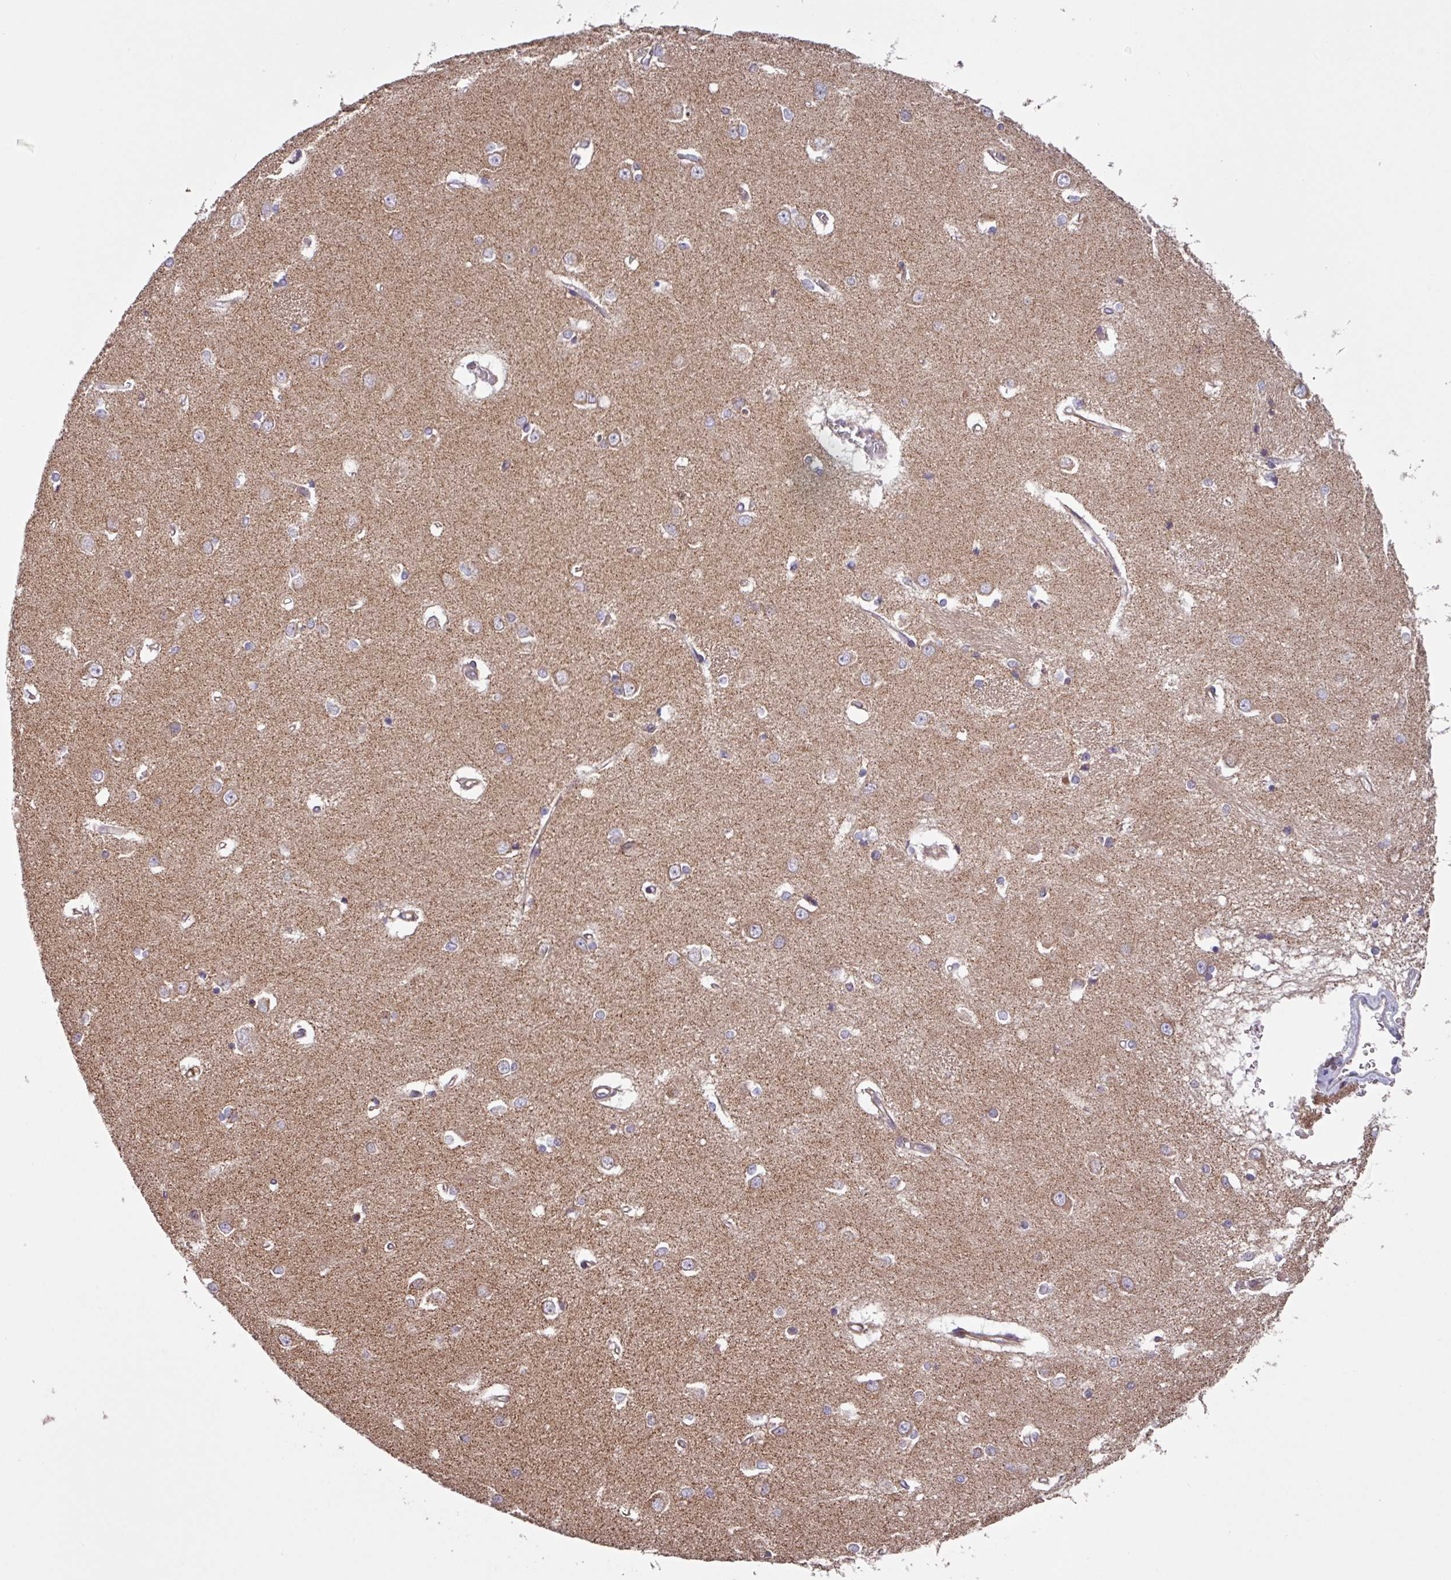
{"staining": {"intensity": "negative", "quantity": "none", "location": "none"}, "tissue": "caudate", "cell_type": "Glial cells", "image_type": "normal", "snomed": [{"axis": "morphology", "description": "Normal tissue, NOS"}, {"axis": "topography", "description": "Lateral ventricle wall"}], "caption": "Protein analysis of unremarkable caudate displays no significant expression in glial cells. Brightfield microscopy of IHC stained with DAB (3,3'-diaminobenzidine) (brown) and hematoxylin (blue), captured at high magnification.", "gene": "PLEKHD1", "patient": {"sex": "male", "age": 37}}